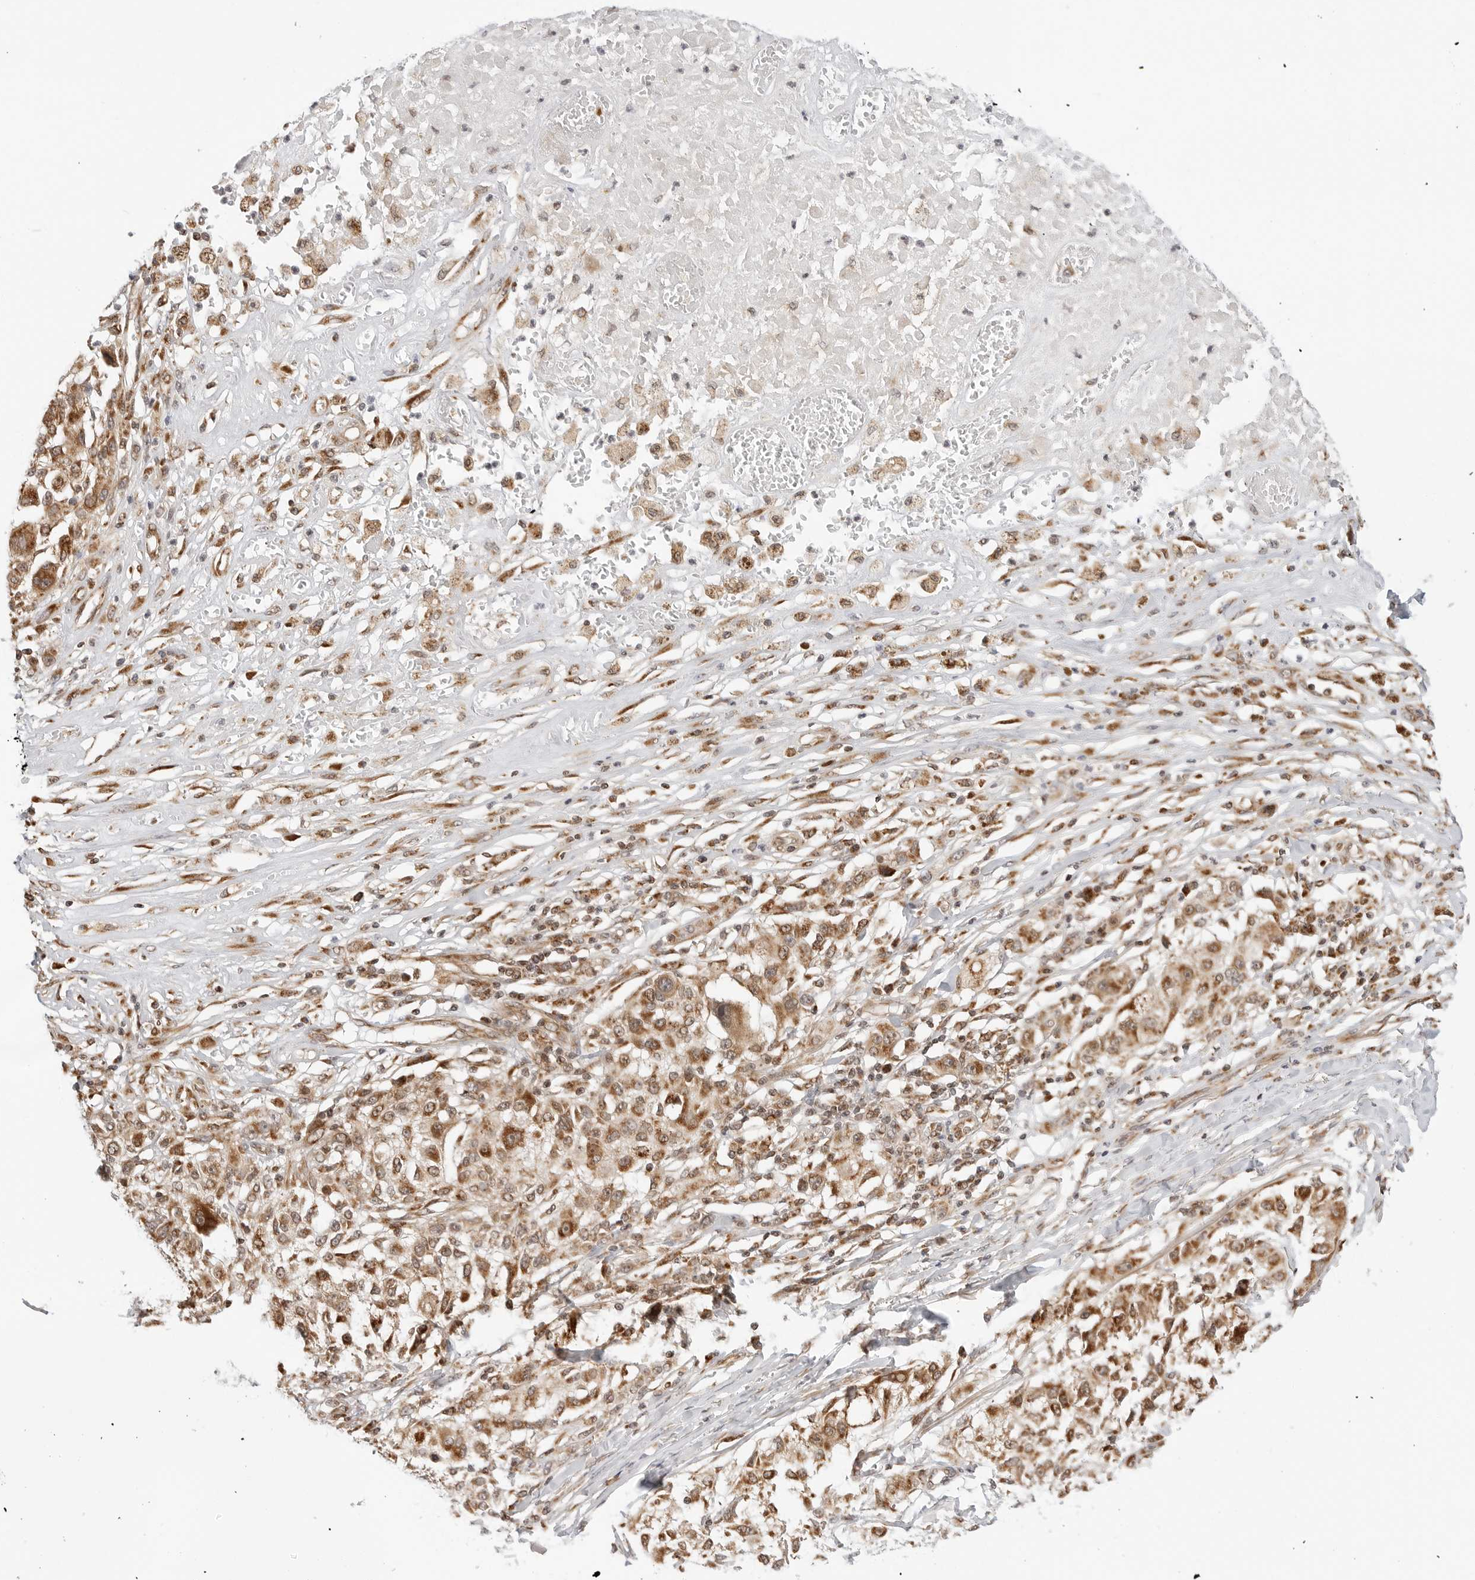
{"staining": {"intensity": "moderate", "quantity": ">75%", "location": "cytoplasmic/membranous"}, "tissue": "melanoma", "cell_type": "Tumor cells", "image_type": "cancer", "snomed": [{"axis": "morphology", "description": "Necrosis, NOS"}, {"axis": "morphology", "description": "Malignant melanoma, NOS"}, {"axis": "topography", "description": "Skin"}], "caption": "Tumor cells display medium levels of moderate cytoplasmic/membranous staining in approximately >75% of cells in human melanoma. (DAB (3,3'-diaminobenzidine) IHC, brown staining for protein, blue staining for nuclei).", "gene": "POLR3GL", "patient": {"sex": "female", "age": 87}}